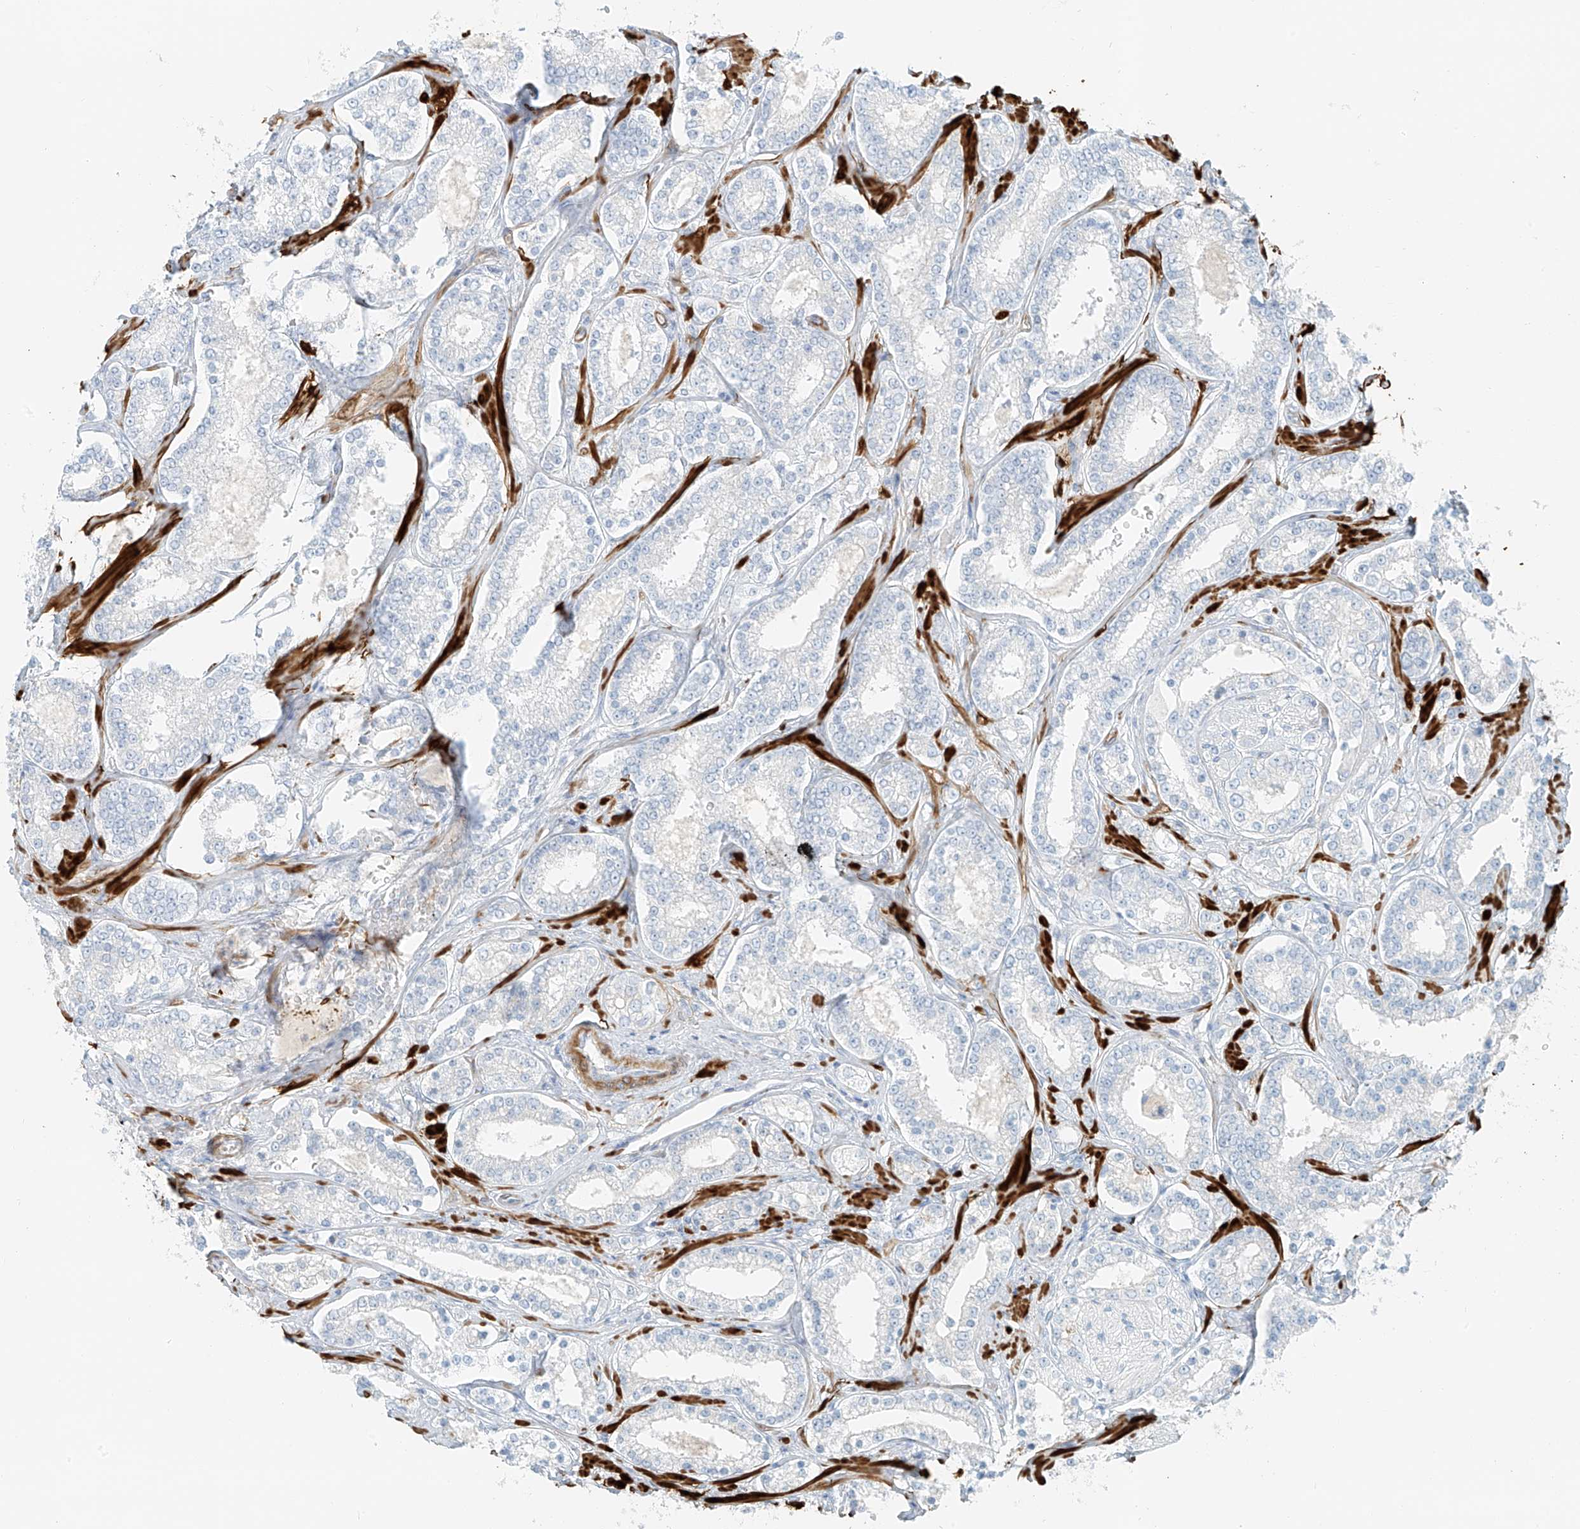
{"staining": {"intensity": "negative", "quantity": "none", "location": "none"}, "tissue": "prostate cancer", "cell_type": "Tumor cells", "image_type": "cancer", "snomed": [{"axis": "morphology", "description": "Normal tissue, NOS"}, {"axis": "morphology", "description": "Adenocarcinoma, High grade"}, {"axis": "topography", "description": "Prostate"}], "caption": "This is an immunohistochemistry micrograph of human prostate adenocarcinoma (high-grade). There is no positivity in tumor cells.", "gene": "SMCP", "patient": {"sex": "male", "age": 83}}